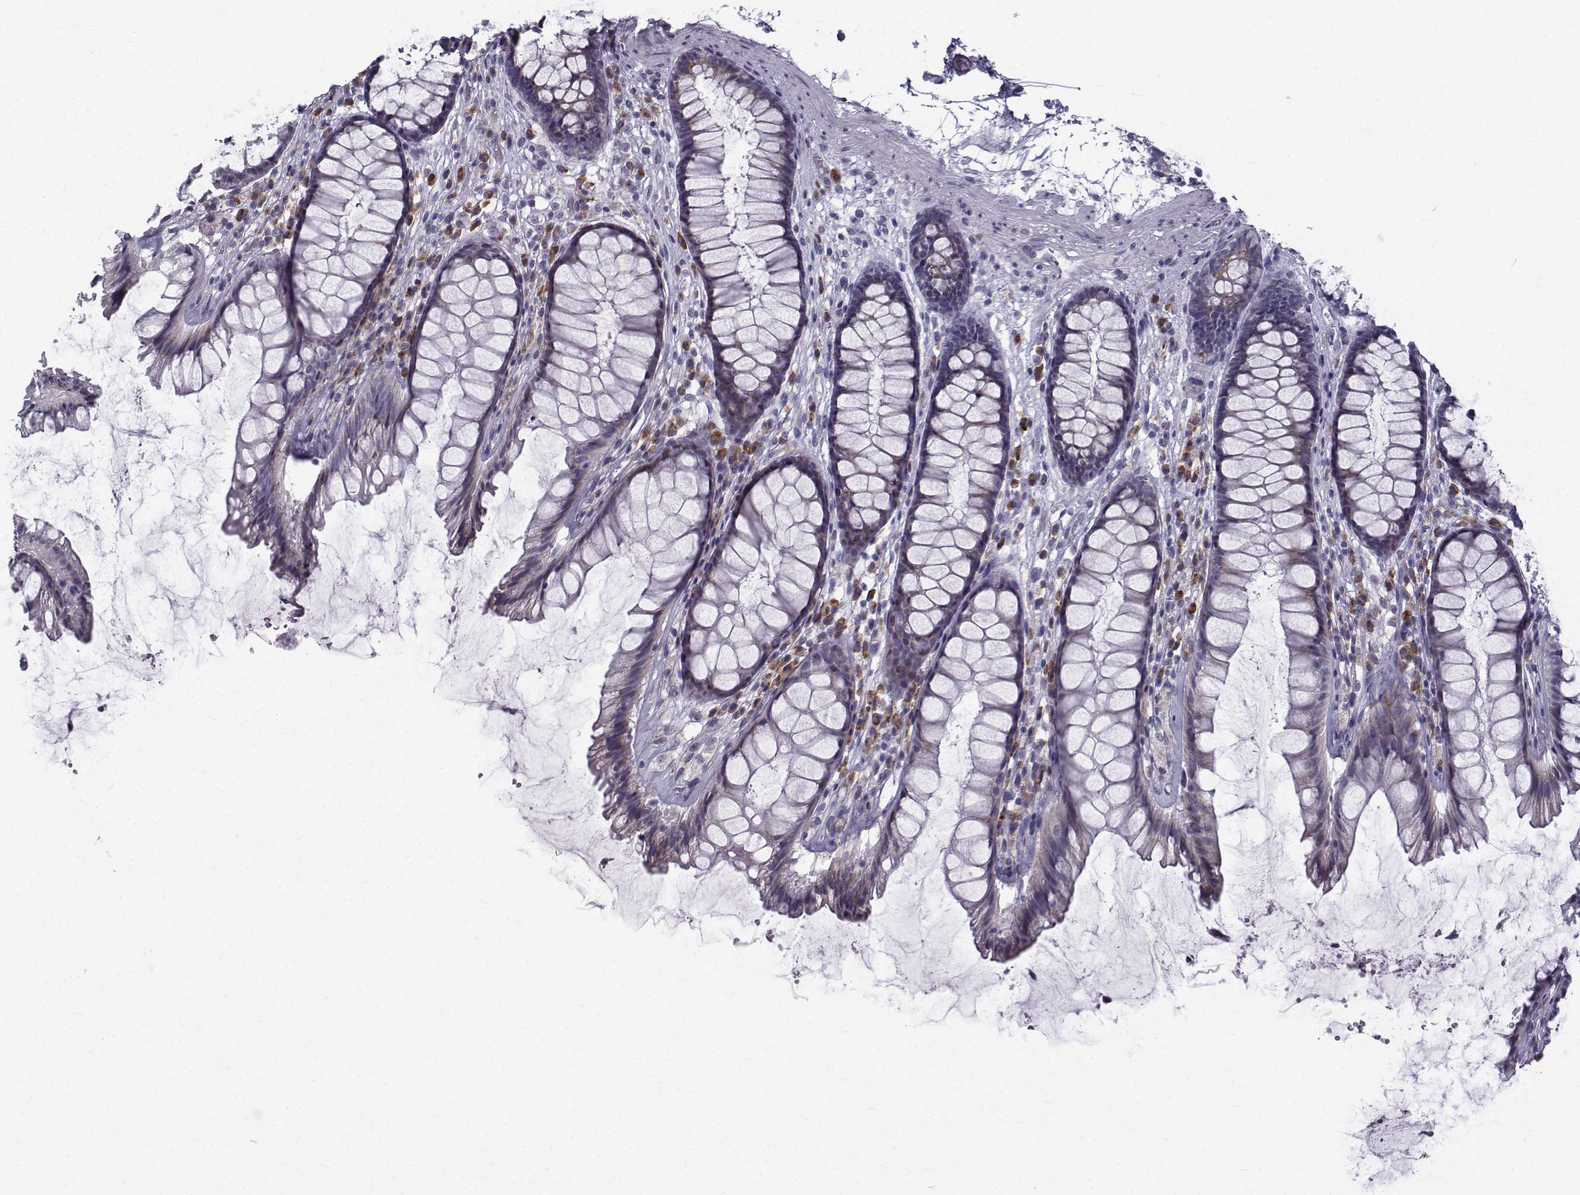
{"staining": {"intensity": "weak", "quantity": "<25%", "location": "cytoplasmic/membranous"}, "tissue": "rectum", "cell_type": "Glandular cells", "image_type": "normal", "snomed": [{"axis": "morphology", "description": "Normal tissue, NOS"}, {"axis": "topography", "description": "Rectum"}], "caption": "High power microscopy histopathology image of an immunohistochemistry (IHC) photomicrograph of normal rectum, revealing no significant expression in glandular cells. (Stains: DAB (3,3'-diaminobenzidine) immunohistochemistry (IHC) with hematoxylin counter stain, Microscopy: brightfield microscopy at high magnification).", "gene": "ROPN1B", "patient": {"sex": "male", "age": 72}}